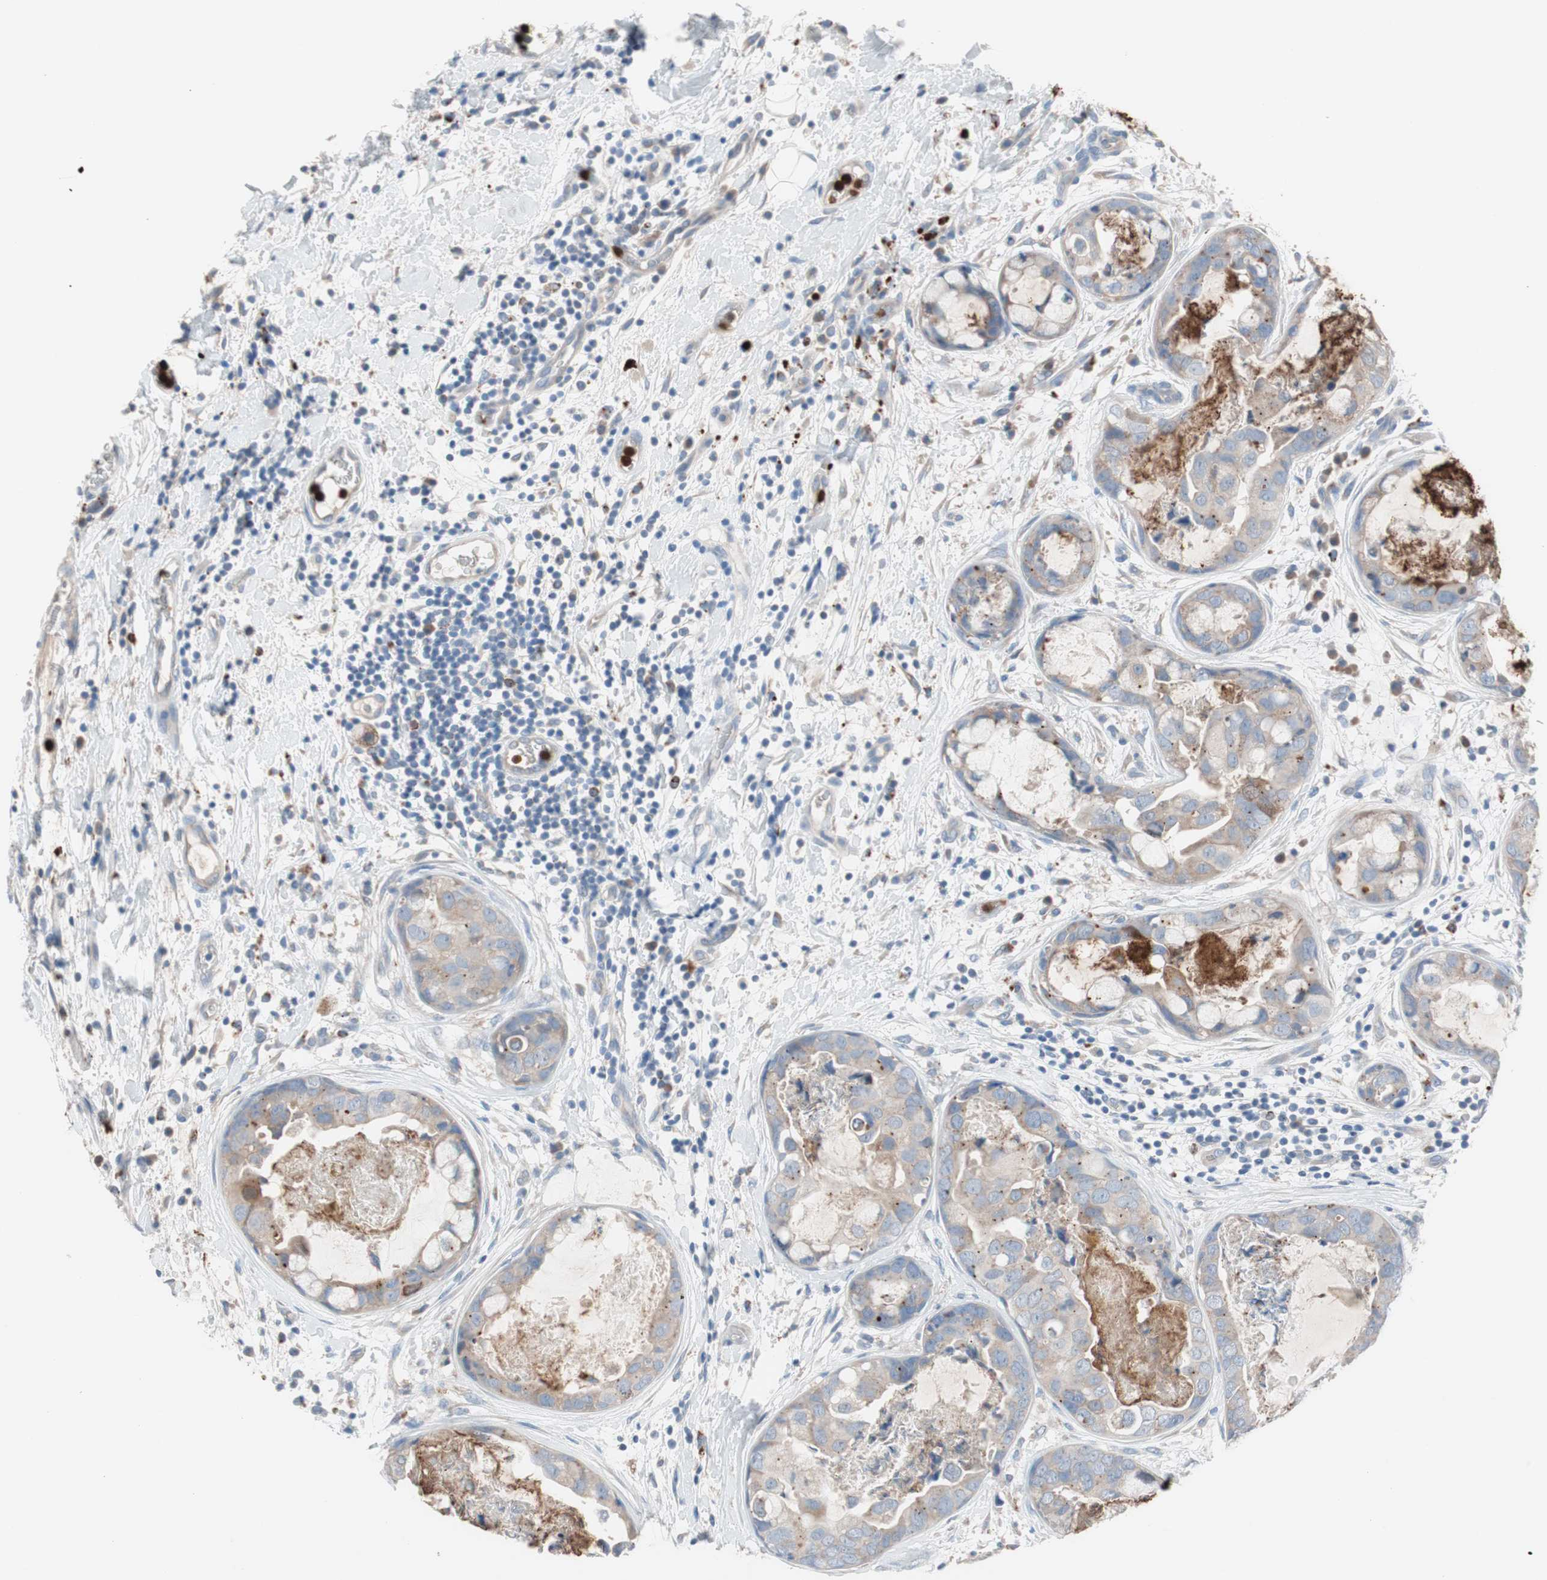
{"staining": {"intensity": "weak", "quantity": "25%-75%", "location": "cytoplasmic/membranous"}, "tissue": "breast cancer", "cell_type": "Tumor cells", "image_type": "cancer", "snomed": [{"axis": "morphology", "description": "Duct carcinoma"}, {"axis": "topography", "description": "Breast"}], "caption": "Immunohistochemistry (IHC) histopathology image of human breast cancer (invasive ductal carcinoma) stained for a protein (brown), which demonstrates low levels of weak cytoplasmic/membranous expression in about 25%-75% of tumor cells.", "gene": "CLEC4D", "patient": {"sex": "female", "age": 40}}